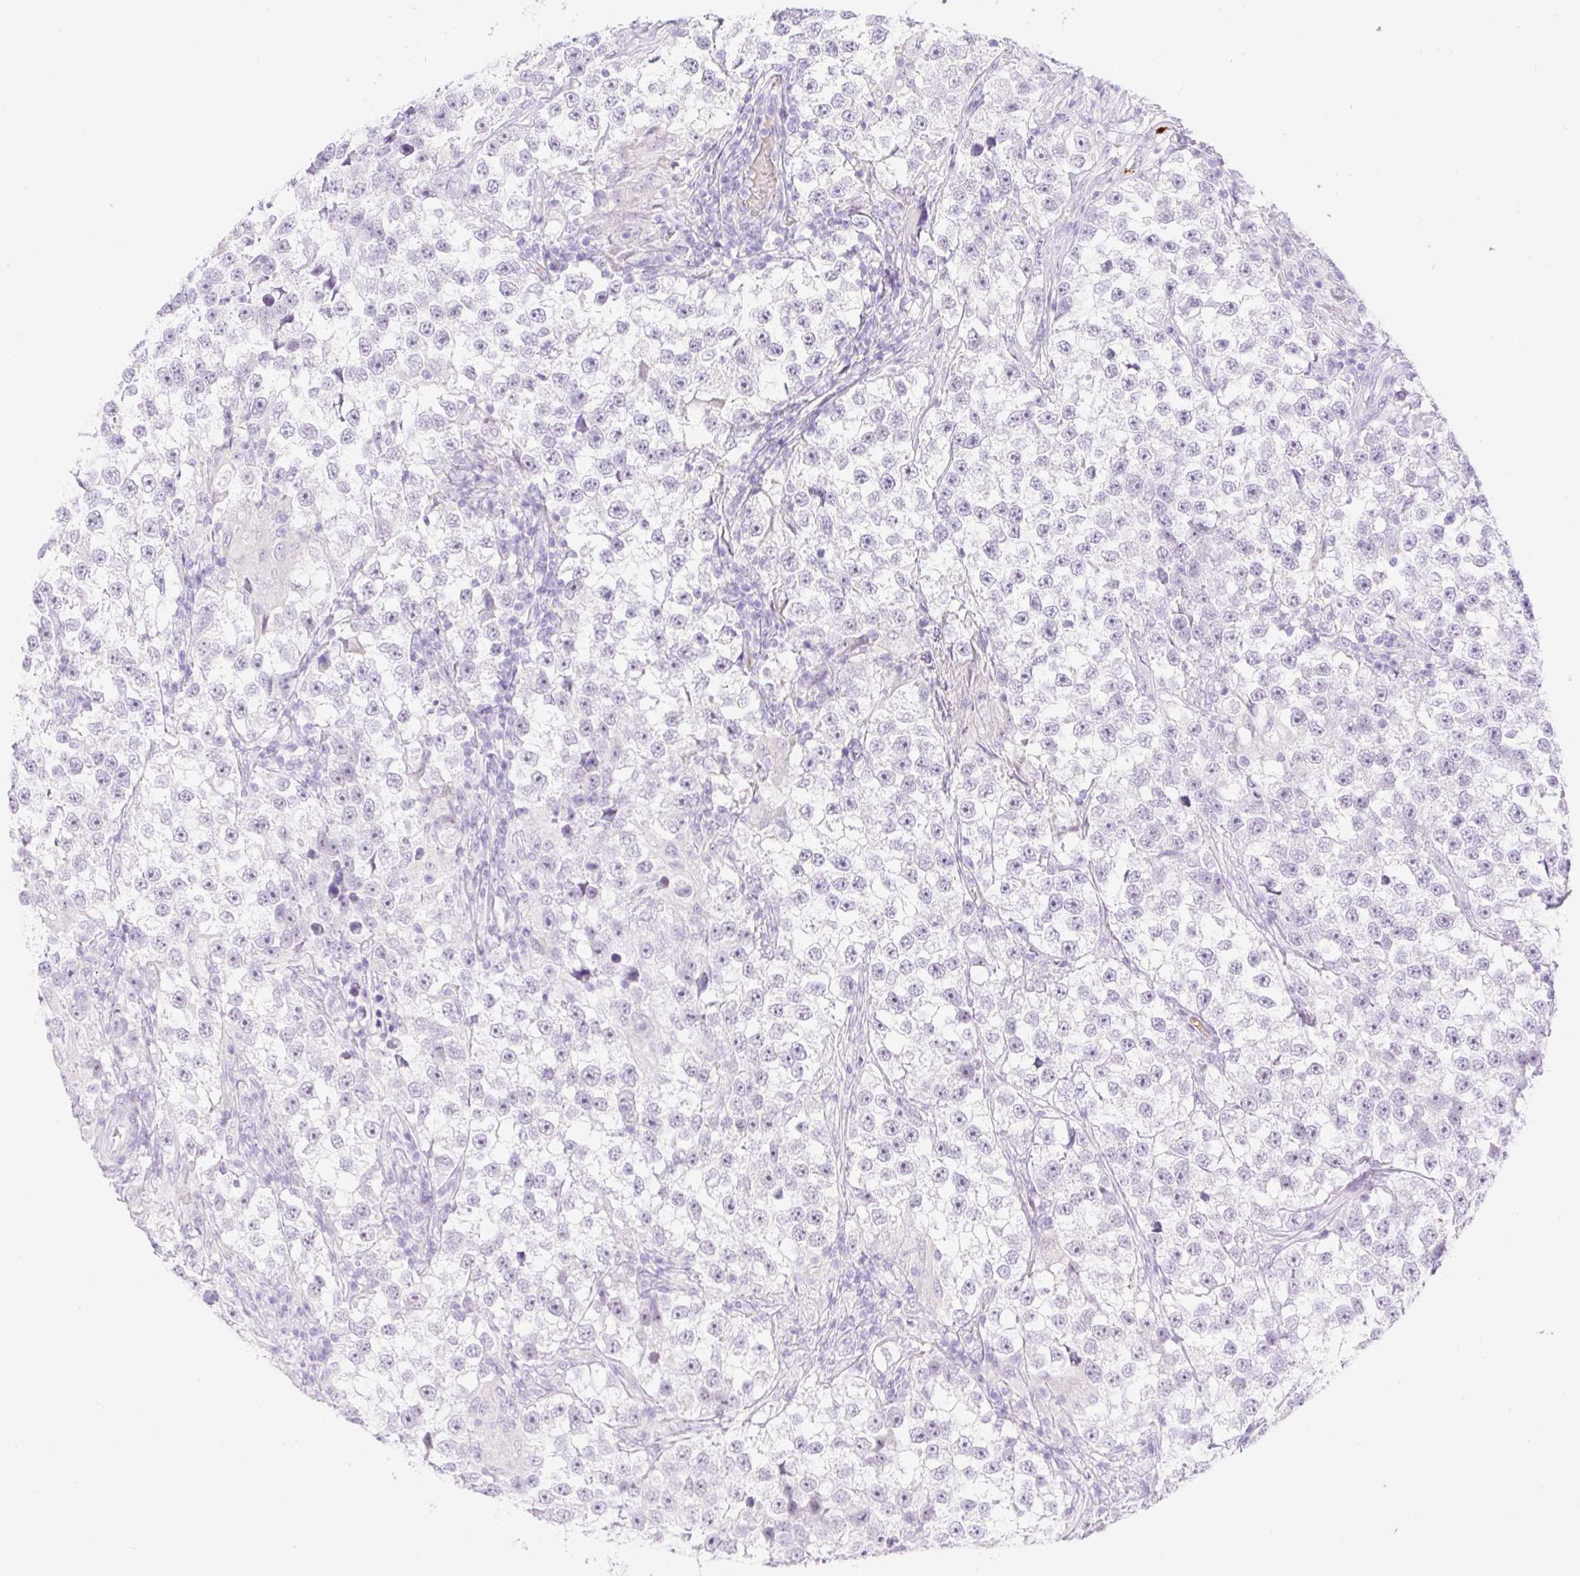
{"staining": {"intensity": "negative", "quantity": "none", "location": "none"}, "tissue": "testis cancer", "cell_type": "Tumor cells", "image_type": "cancer", "snomed": [{"axis": "morphology", "description": "Seminoma, NOS"}, {"axis": "topography", "description": "Testis"}], "caption": "IHC micrograph of neoplastic tissue: human seminoma (testis) stained with DAB shows no significant protein expression in tumor cells.", "gene": "CDX1", "patient": {"sex": "male", "age": 46}}